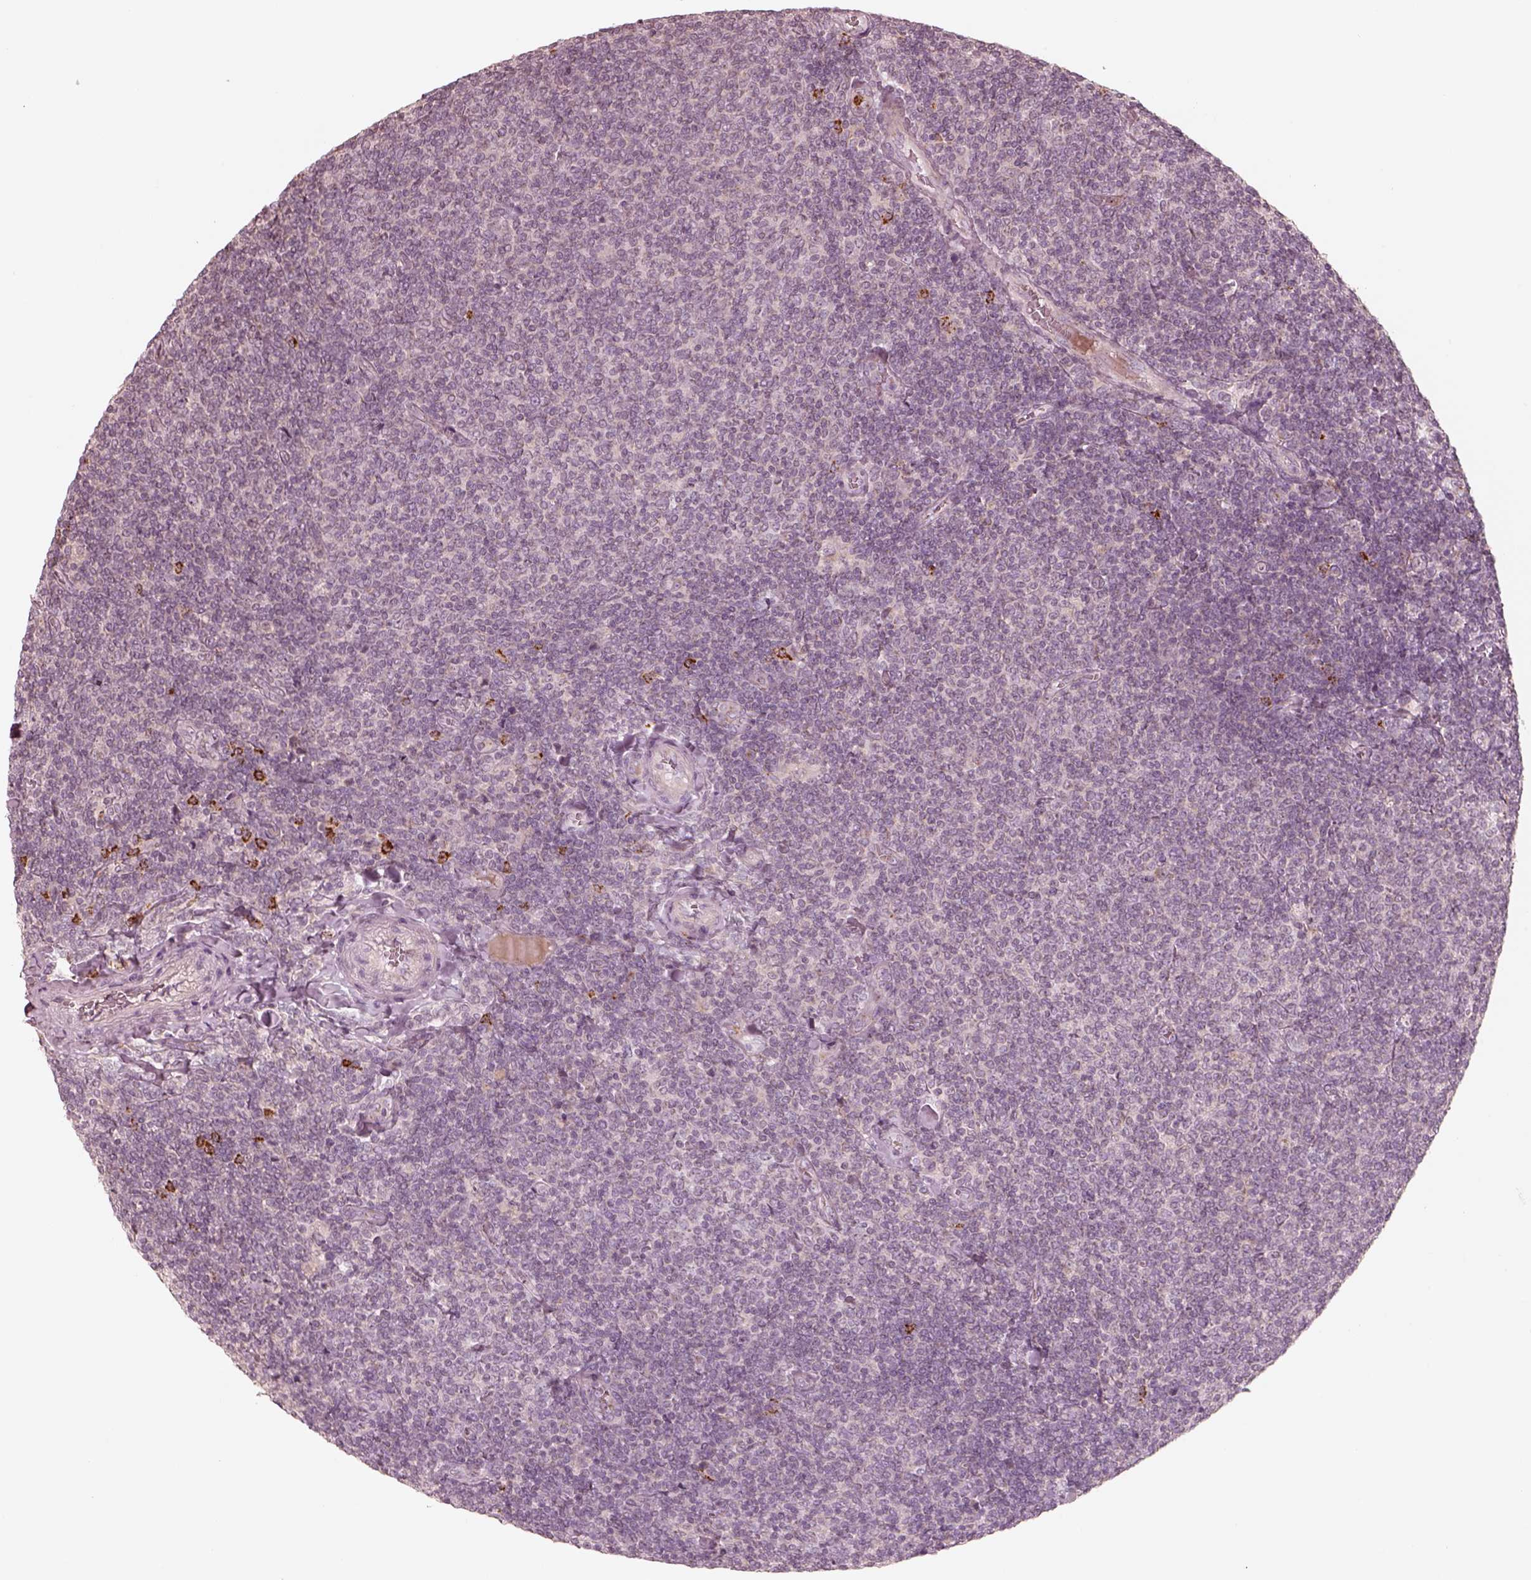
{"staining": {"intensity": "negative", "quantity": "none", "location": "none"}, "tissue": "lymphoma", "cell_type": "Tumor cells", "image_type": "cancer", "snomed": [{"axis": "morphology", "description": "Malignant lymphoma, non-Hodgkin's type, Low grade"}, {"axis": "topography", "description": "Lymph node"}], "caption": "DAB immunohistochemical staining of human lymphoma exhibits no significant positivity in tumor cells.", "gene": "ABCA7", "patient": {"sex": "male", "age": 52}}